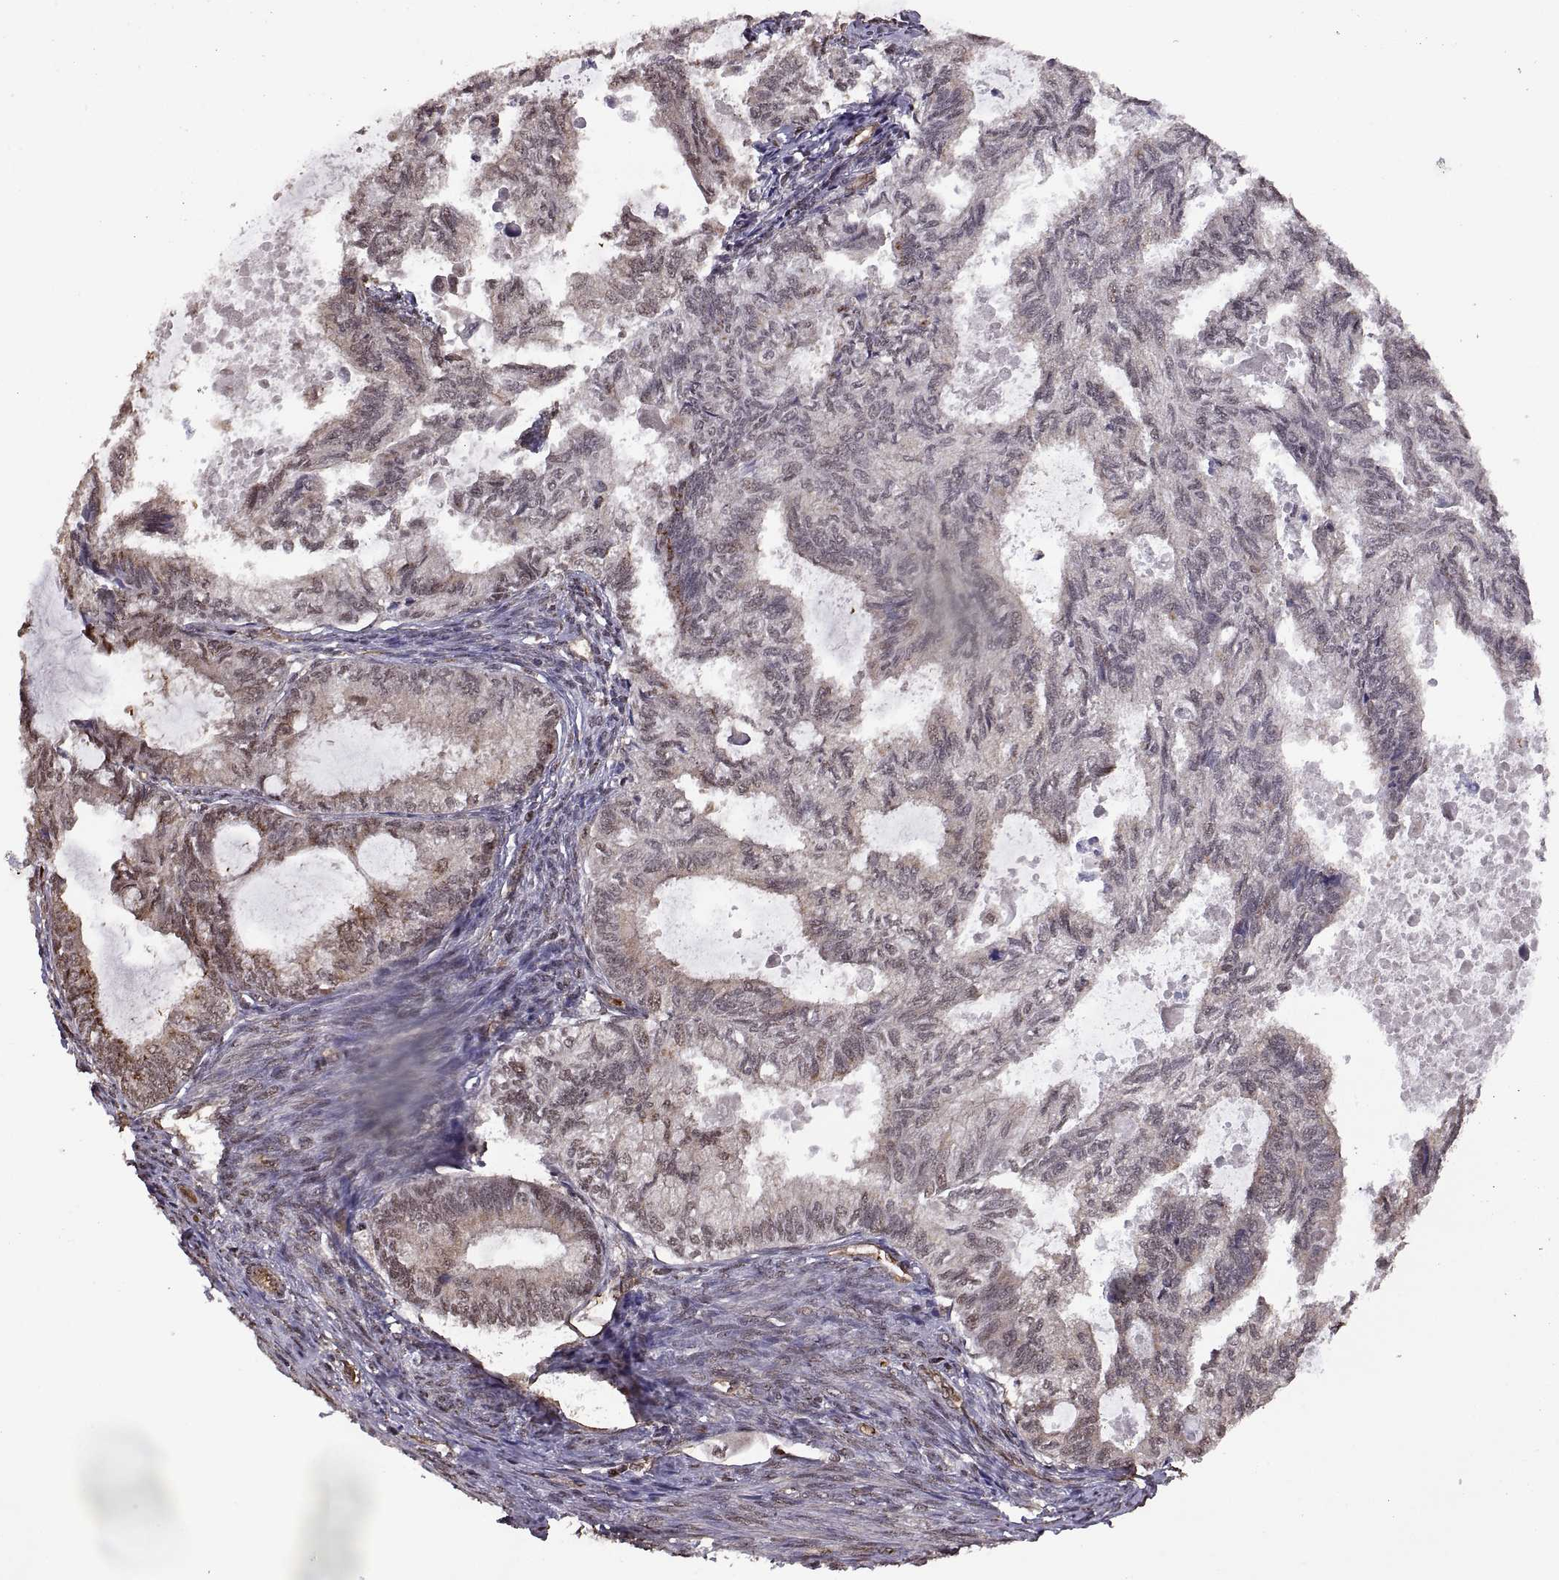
{"staining": {"intensity": "negative", "quantity": "none", "location": "none"}, "tissue": "endometrial cancer", "cell_type": "Tumor cells", "image_type": "cancer", "snomed": [{"axis": "morphology", "description": "Adenocarcinoma, NOS"}, {"axis": "topography", "description": "Endometrium"}], "caption": "IHC micrograph of neoplastic tissue: human endometrial cancer stained with DAB shows no significant protein positivity in tumor cells.", "gene": "ARRB1", "patient": {"sex": "female", "age": 86}}